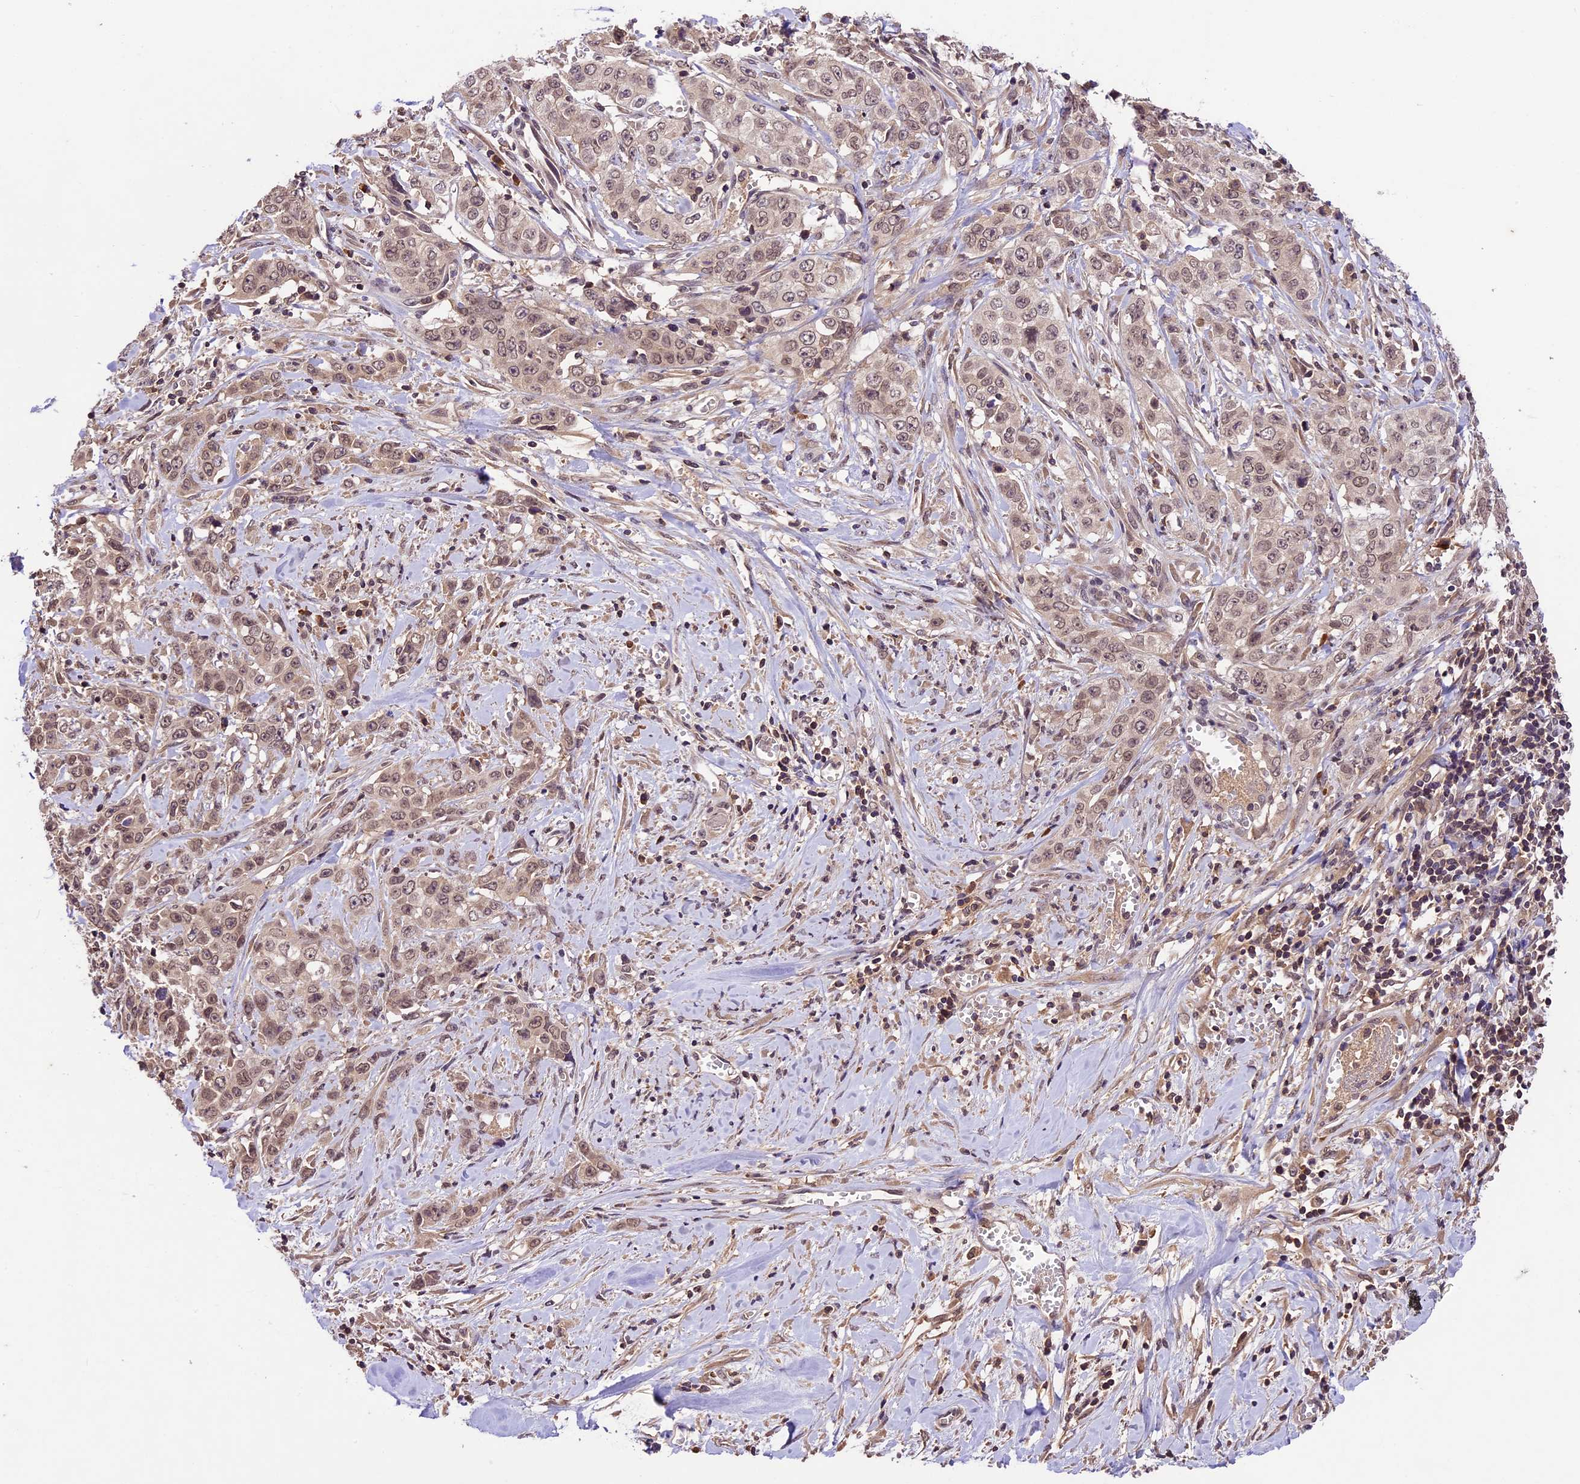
{"staining": {"intensity": "weak", "quantity": ">75%", "location": "nuclear"}, "tissue": "stomach cancer", "cell_type": "Tumor cells", "image_type": "cancer", "snomed": [{"axis": "morphology", "description": "Adenocarcinoma, NOS"}, {"axis": "topography", "description": "Stomach, upper"}], "caption": "Stomach cancer tissue displays weak nuclear staining in about >75% of tumor cells", "gene": "ATP10A", "patient": {"sex": "male", "age": 62}}